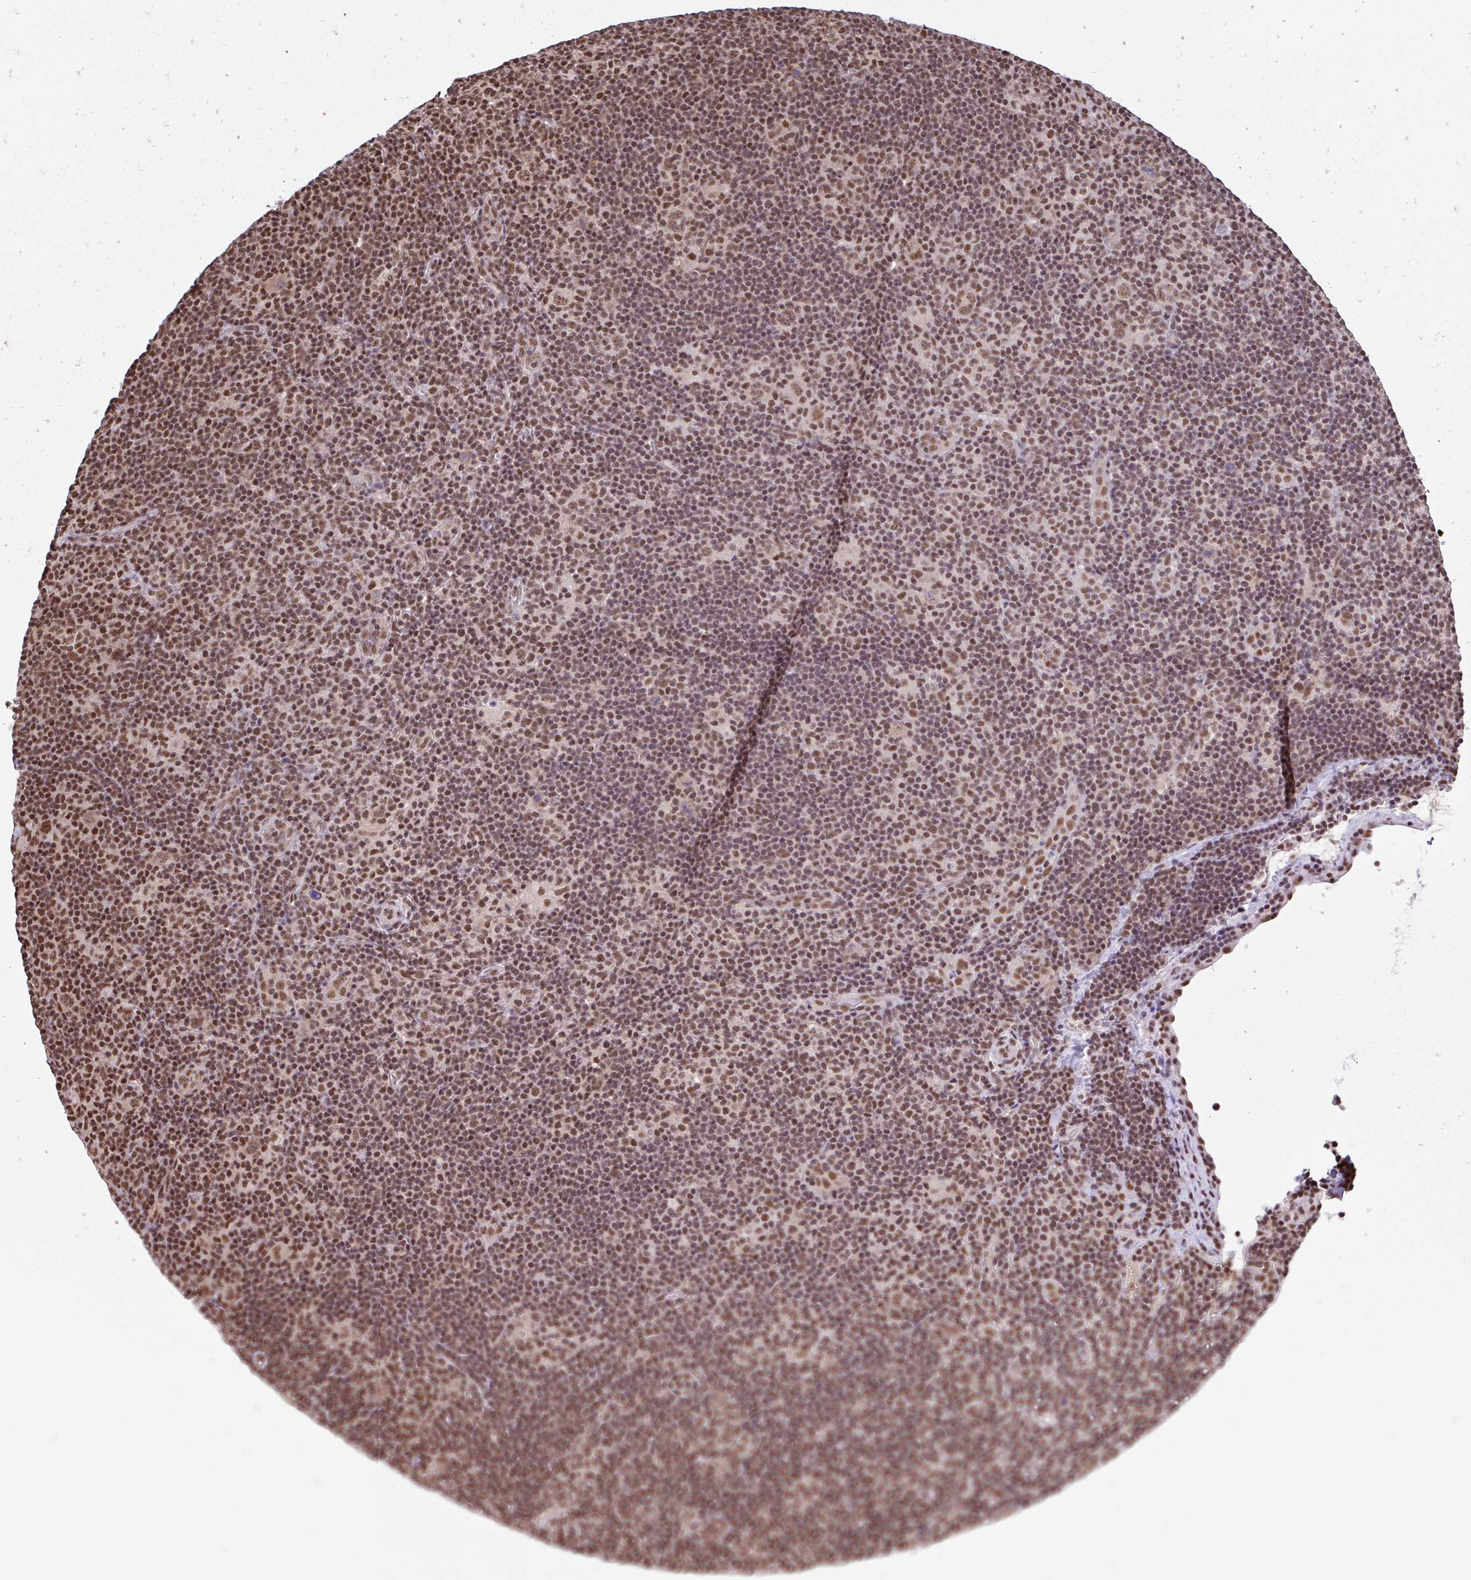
{"staining": {"intensity": "moderate", "quantity": ">75%", "location": "nuclear"}, "tissue": "lymphoma", "cell_type": "Tumor cells", "image_type": "cancer", "snomed": [{"axis": "morphology", "description": "Hodgkin's disease, NOS"}, {"axis": "topography", "description": "Lymph node"}], "caption": "This micrograph demonstrates immunohistochemistry (IHC) staining of human Hodgkin's disease, with medium moderate nuclear staining in about >75% of tumor cells.", "gene": "ABCA9", "patient": {"sex": "female", "age": 57}}